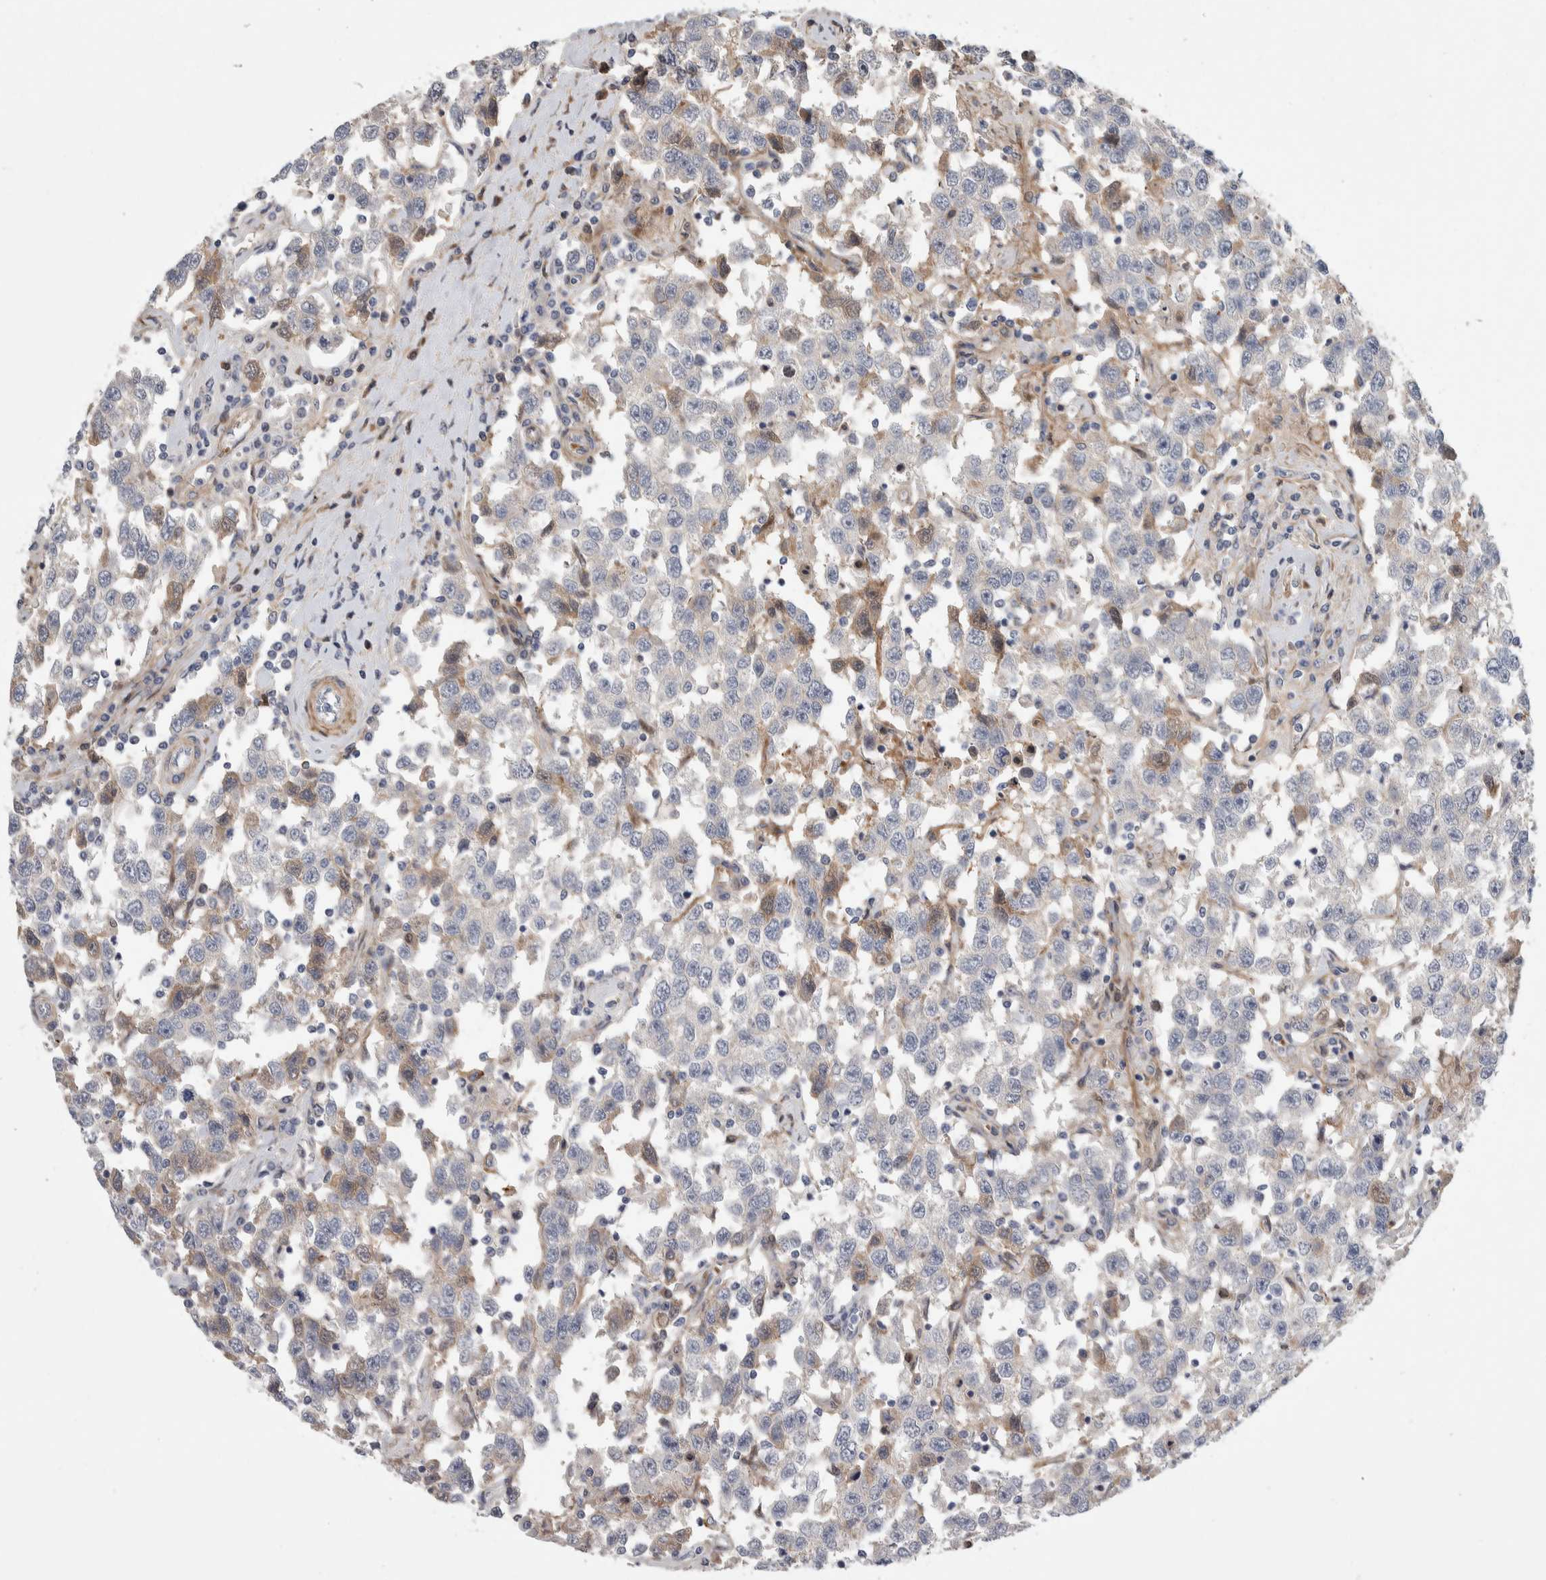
{"staining": {"intensity": "moderate", "quantity": "<25%", "location": "cytoplasmic/membranous"}, "tissue": "testis cancer", "cell_type": "Tumor cells", "image_type": "cancer", "snomed": [{"axis": "morphology", "description": "Seminoma, NOS"}, {"axis": "topography", "description": "Testis"}], "caption": "Protein analysis of testis cancer (seminoma) tissue shows moderate cytoplasmic/membranous positivity in approximately <25% of tumor cells.", "gene": "PSMG3", "patient": {"sex": "male", "age": 41}}